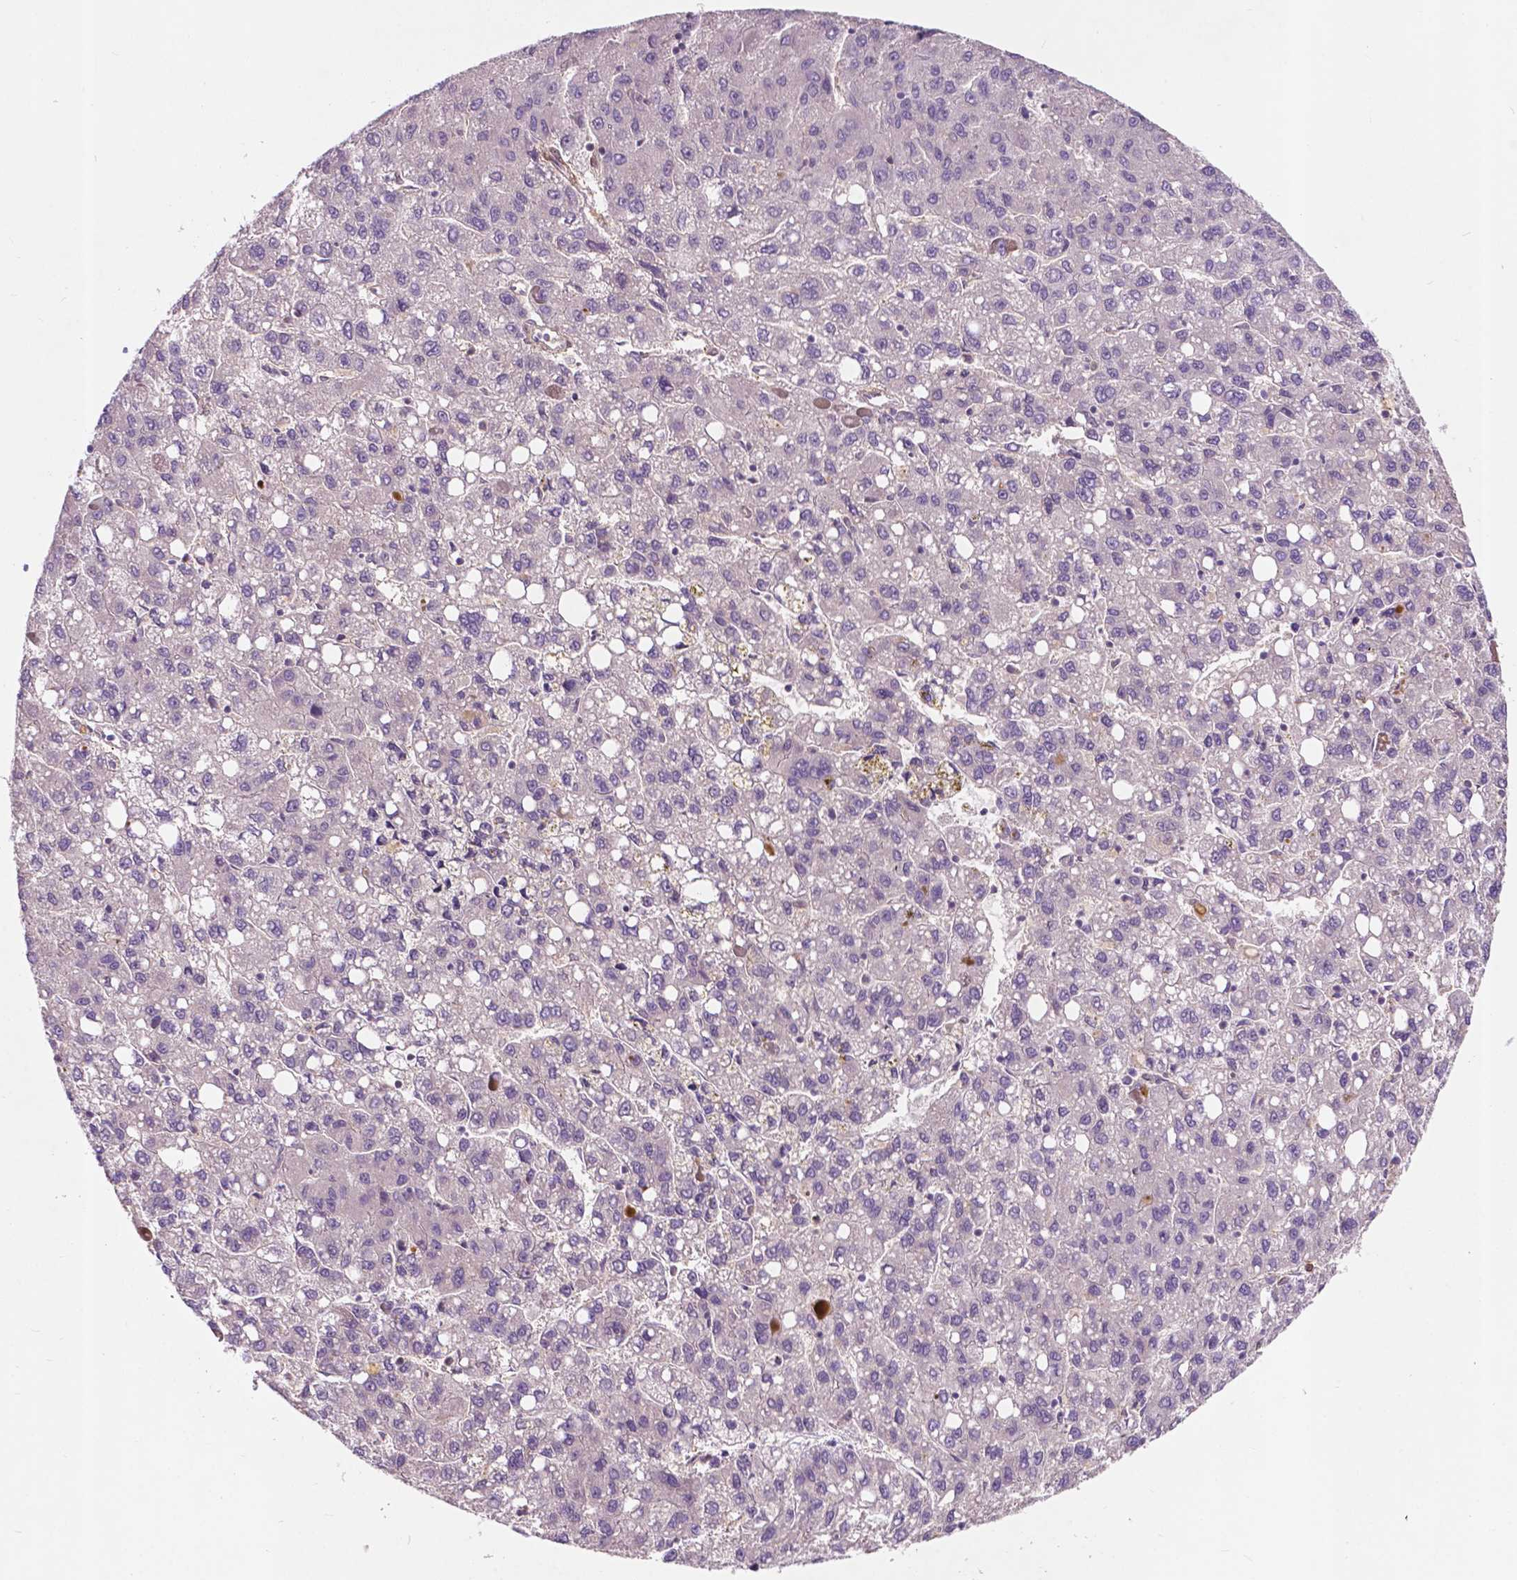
{"staining": {"intensity": "negative", "quantity": "none", "location": "none"}, "tissue": "liver cancer", "cell_type": "Tumor cells", "image_type": "cancer", "snomed": [{"axis": "morphology", "description": "Carcinoma, Hepatocellular, NOS"}, {"axis": "topography", "description": "Liver"}], "caption": "There is no significant positivity in tumor cells of hepatocellular carcinoma (liver). (DAB immunohistochemistry visualized using brightfield microscopy, high magnification).", "gene": "GPR37", "patient": {"sex": "female", "age": 82}}